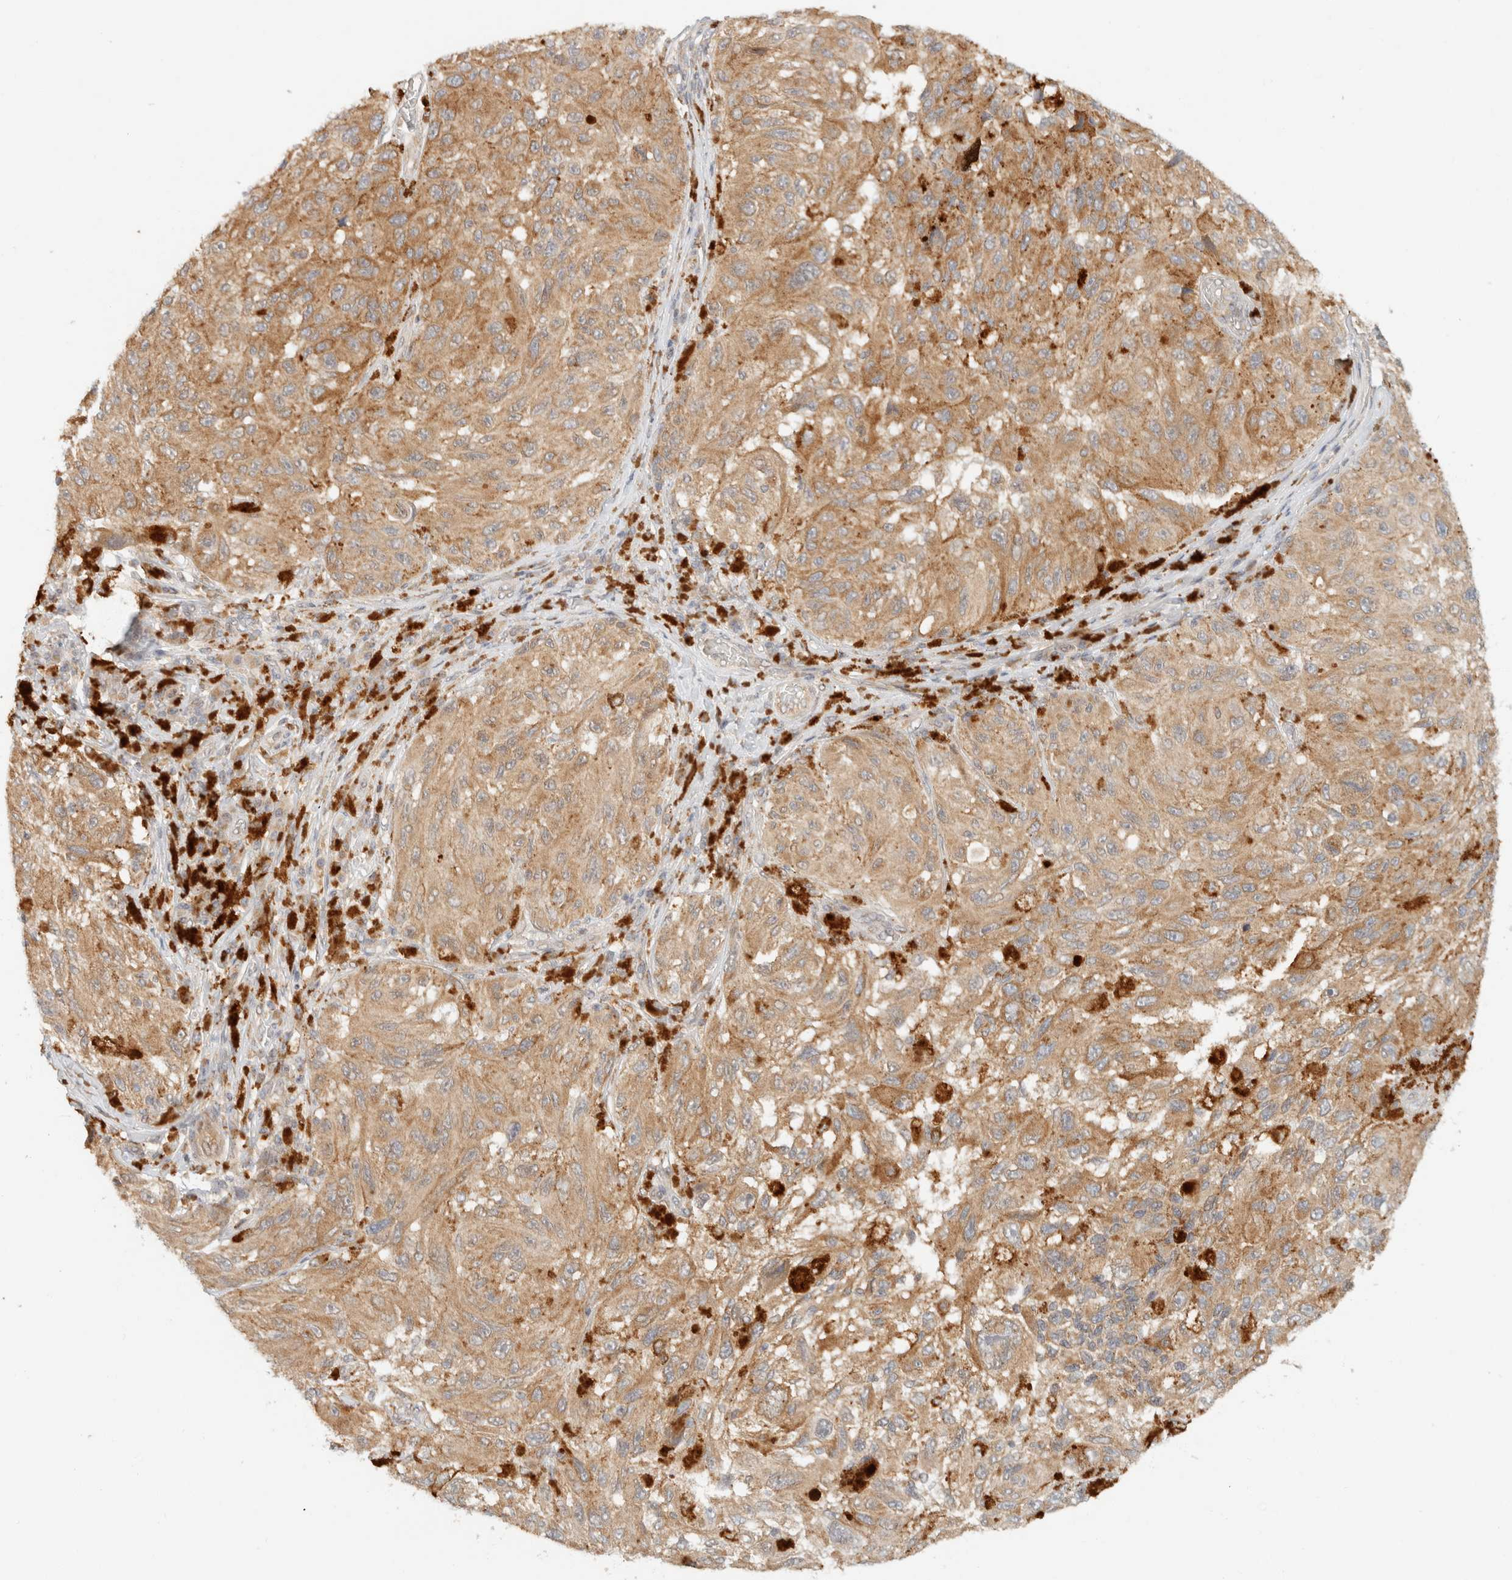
{"staining": {"intensity": "moderate", "quantity": ">75%", "location": "cytoplasmic/membranous"}, "tissue": "melanoma", "cell_type": "Tumor cells", "image_type": "cancer", "snomed": [{"axis": "morphology", "description": "Malignant melanoma, NOS"}, {"axis": "topography", "description": "Skin"}], "caption": "DAB (3,3'-diaminobenzidine) immunohistochemical staining of malignant melanoma displays moderate cytoplasmic/membranous protein expression in about >75% of tumor cells.", "gene": "TACC1", "patient": {"sex": "female", "age": 73}}